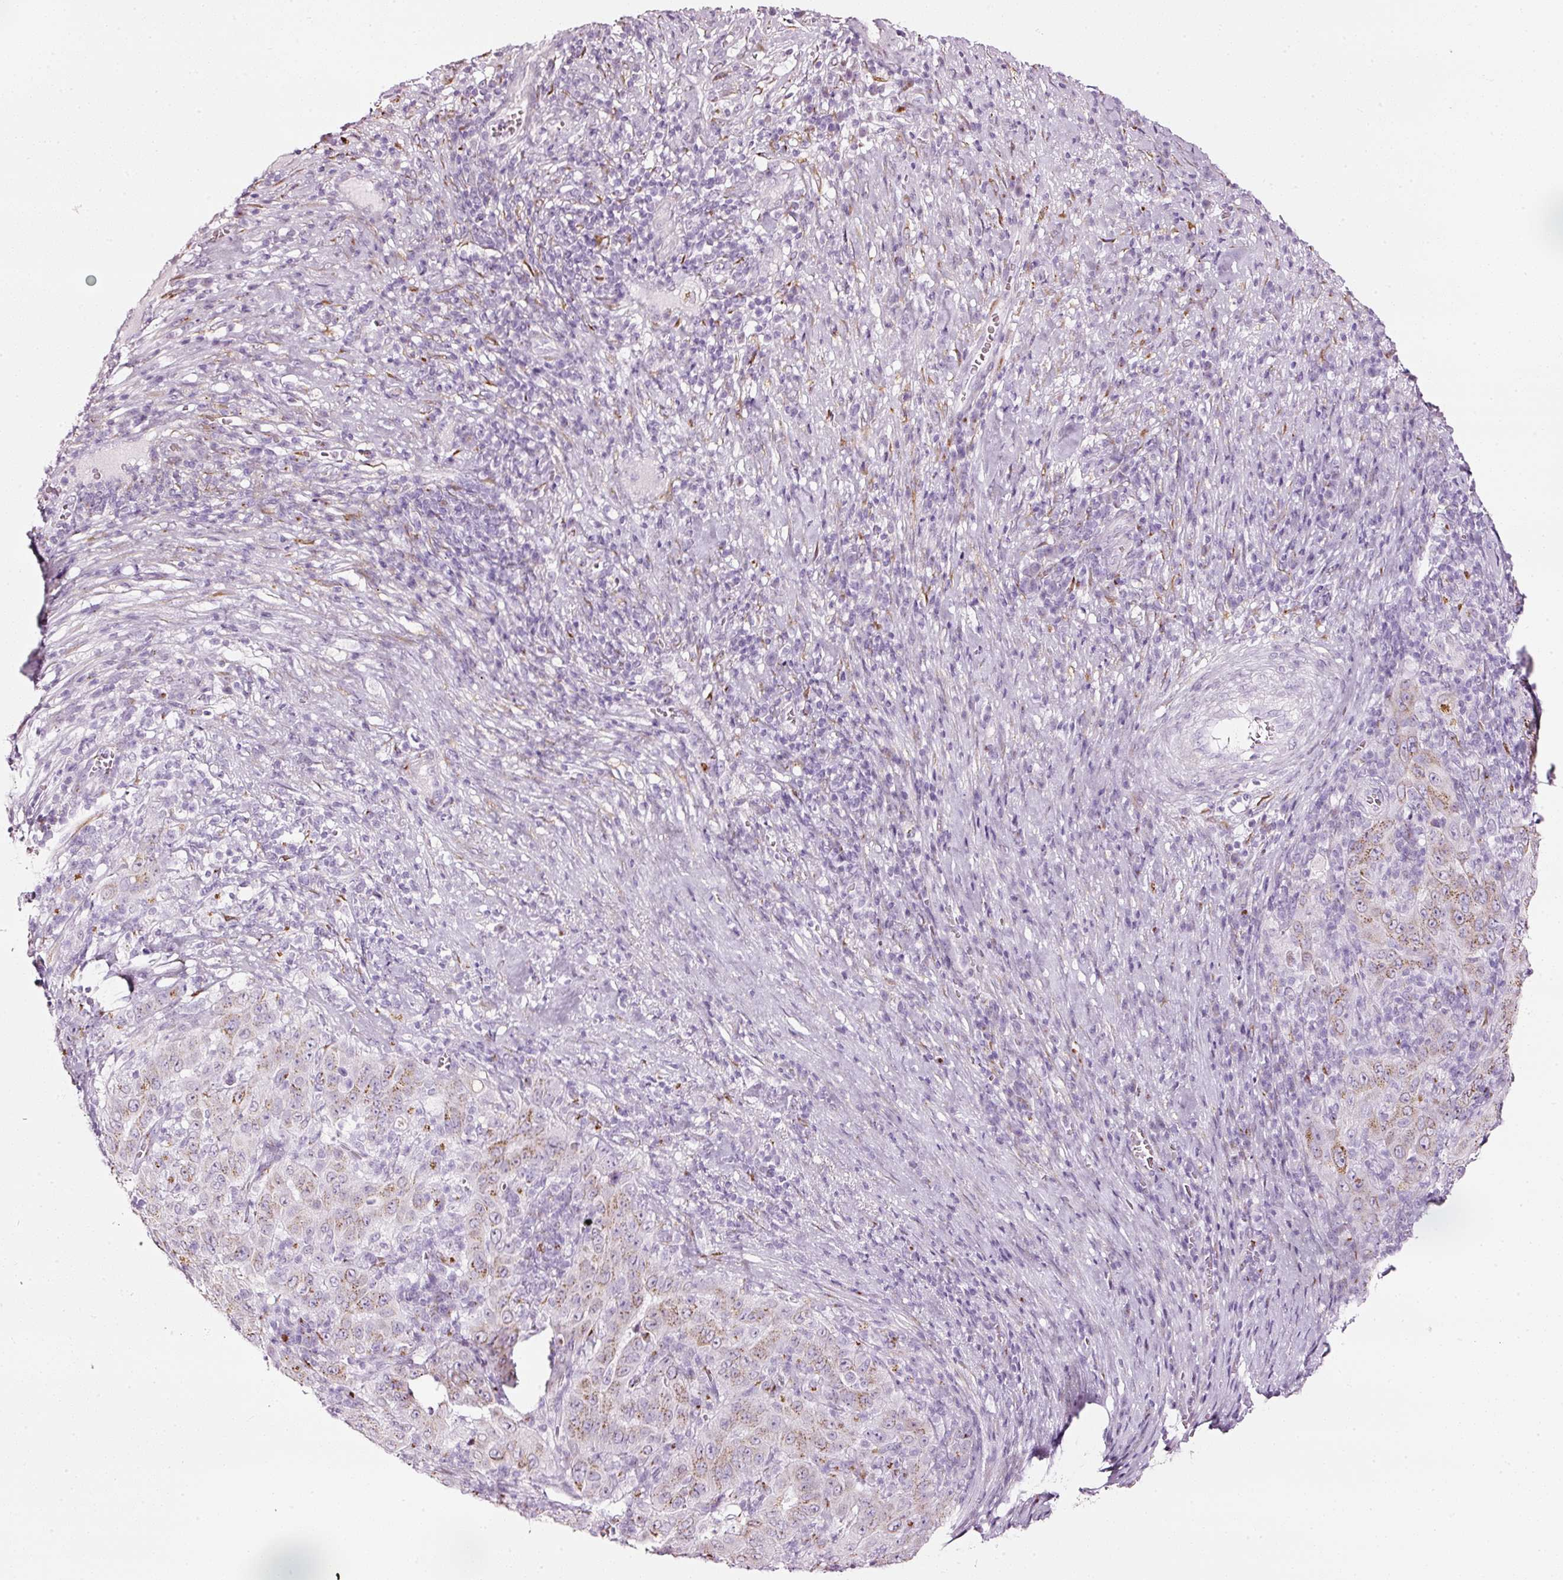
{"staining": {"intensity": "moderate", "quantity": "25%-75%", "location": "cytoplasmic/membranous"}, "tissue": "pancreatic cancer", "cell_type": "Tumor cells", "image_type": "cancer", "snomed": [{"axis": "morphology", "description": "Adenocarcinoma, NOS"}, {"axis": "topography", "description": "Pancreas"}], "caption": "This is a histology image of immunohistochemistry (IHC) staining of pancreatic cancer (adenocarcinoma), which shows moderate expression in the cytoplasmic/membranous of tumor cells.", "gene": "SDF4", "patient": {"sex": "male", "age": 63}}